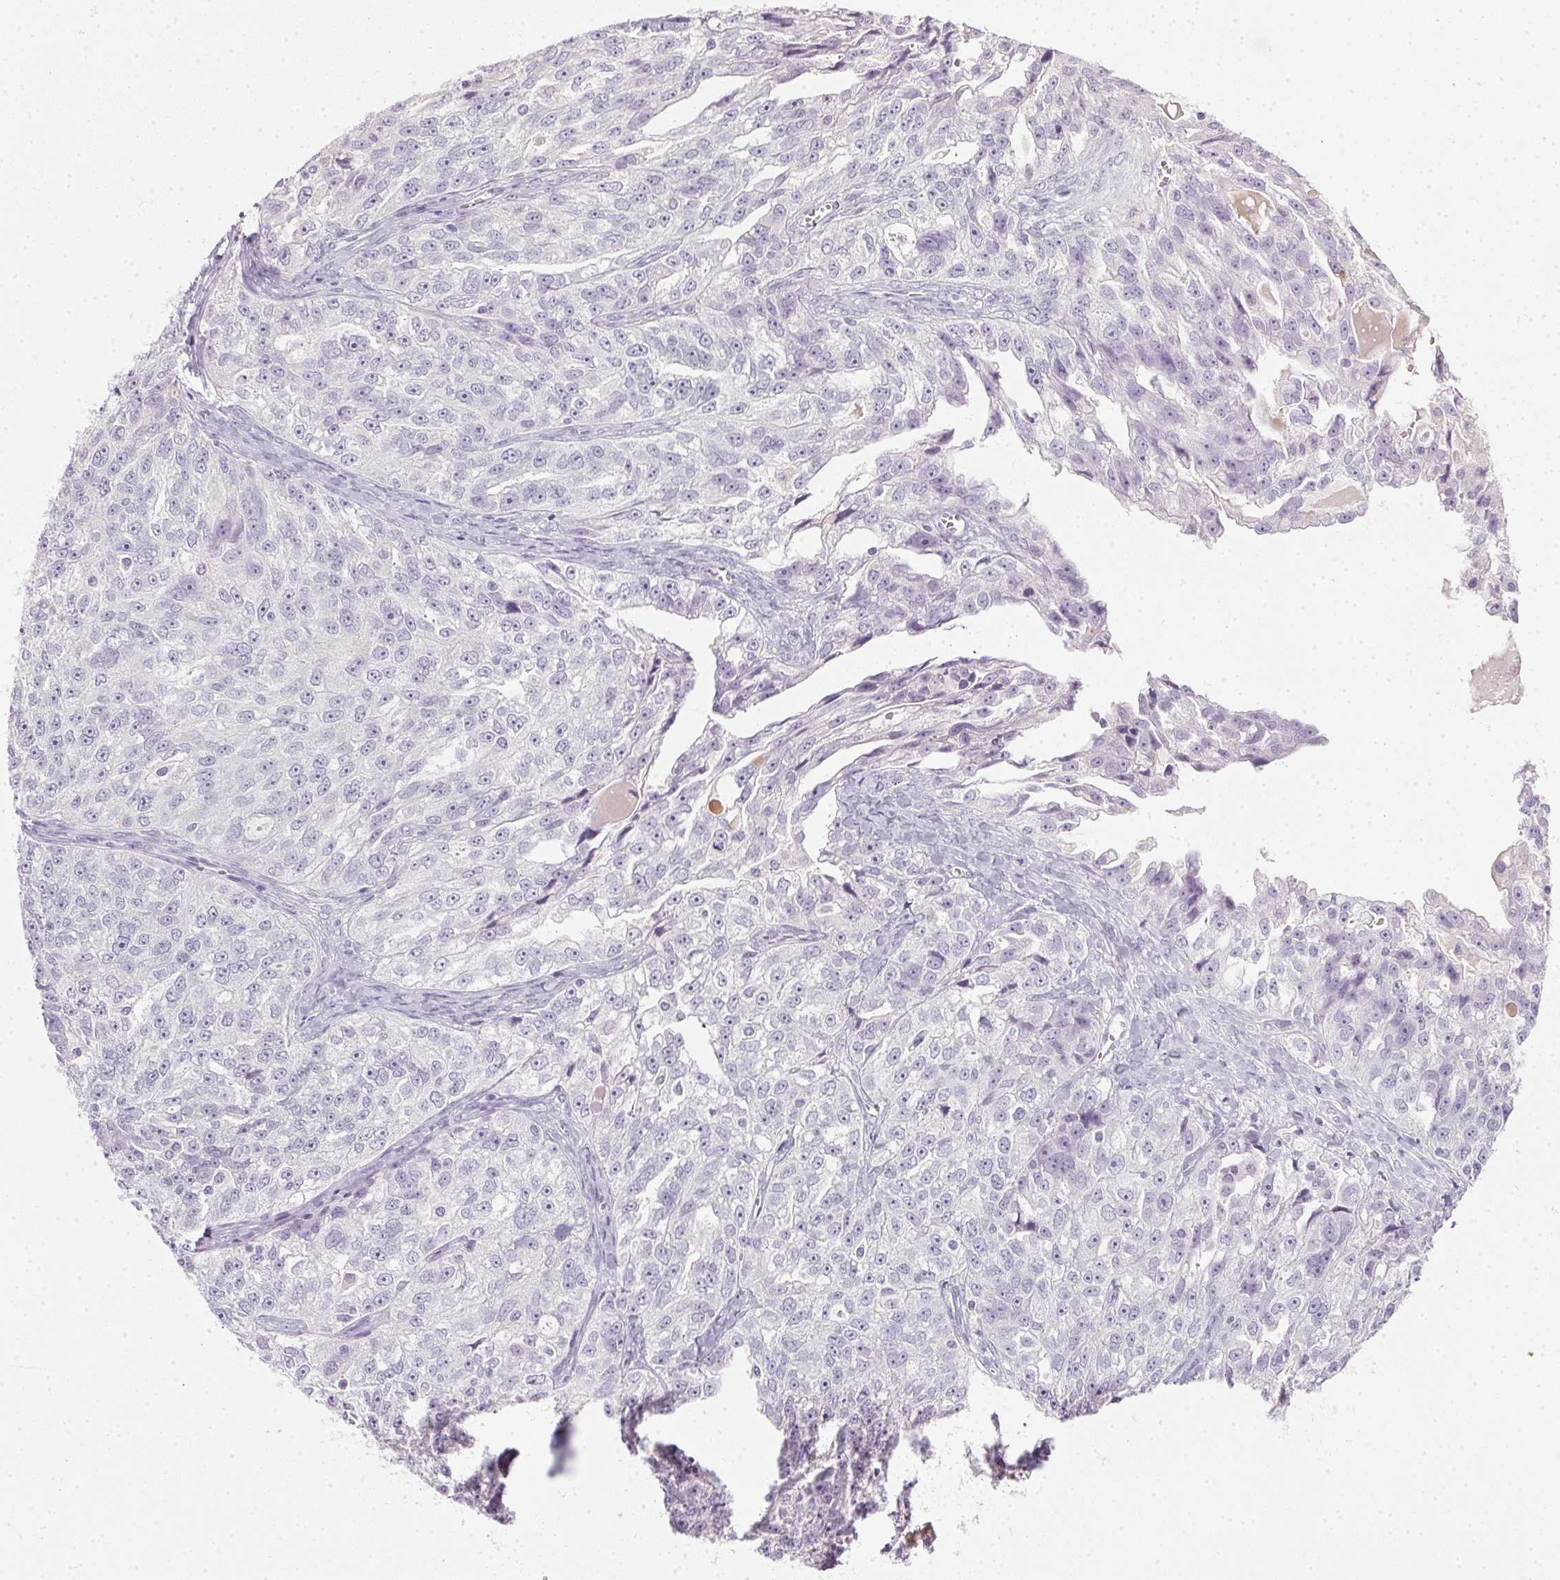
{"staining": {"intensity": "negative", "quantity": "none", "location": "none"}, "tissue": "ovarian cancer", "cell_type": "Tumor cells", "image_type": "cancer", "snomed": [{"axis": "morphology", "description": "Cystadenocarcinoma, serous, NOS"}, {"axis": "topography", "description": "Ovary"}], "caption": "The IHC histopathology image has no significant positivity in tumor cells of ovarian serous cystadenocarcinoma tissue. The staining is performed using DAB brown chromogen with nuclei counter-stained in using hematoxylin.", "gene": "TMEM72", "patient": {"sex": "female", "age": 51}}